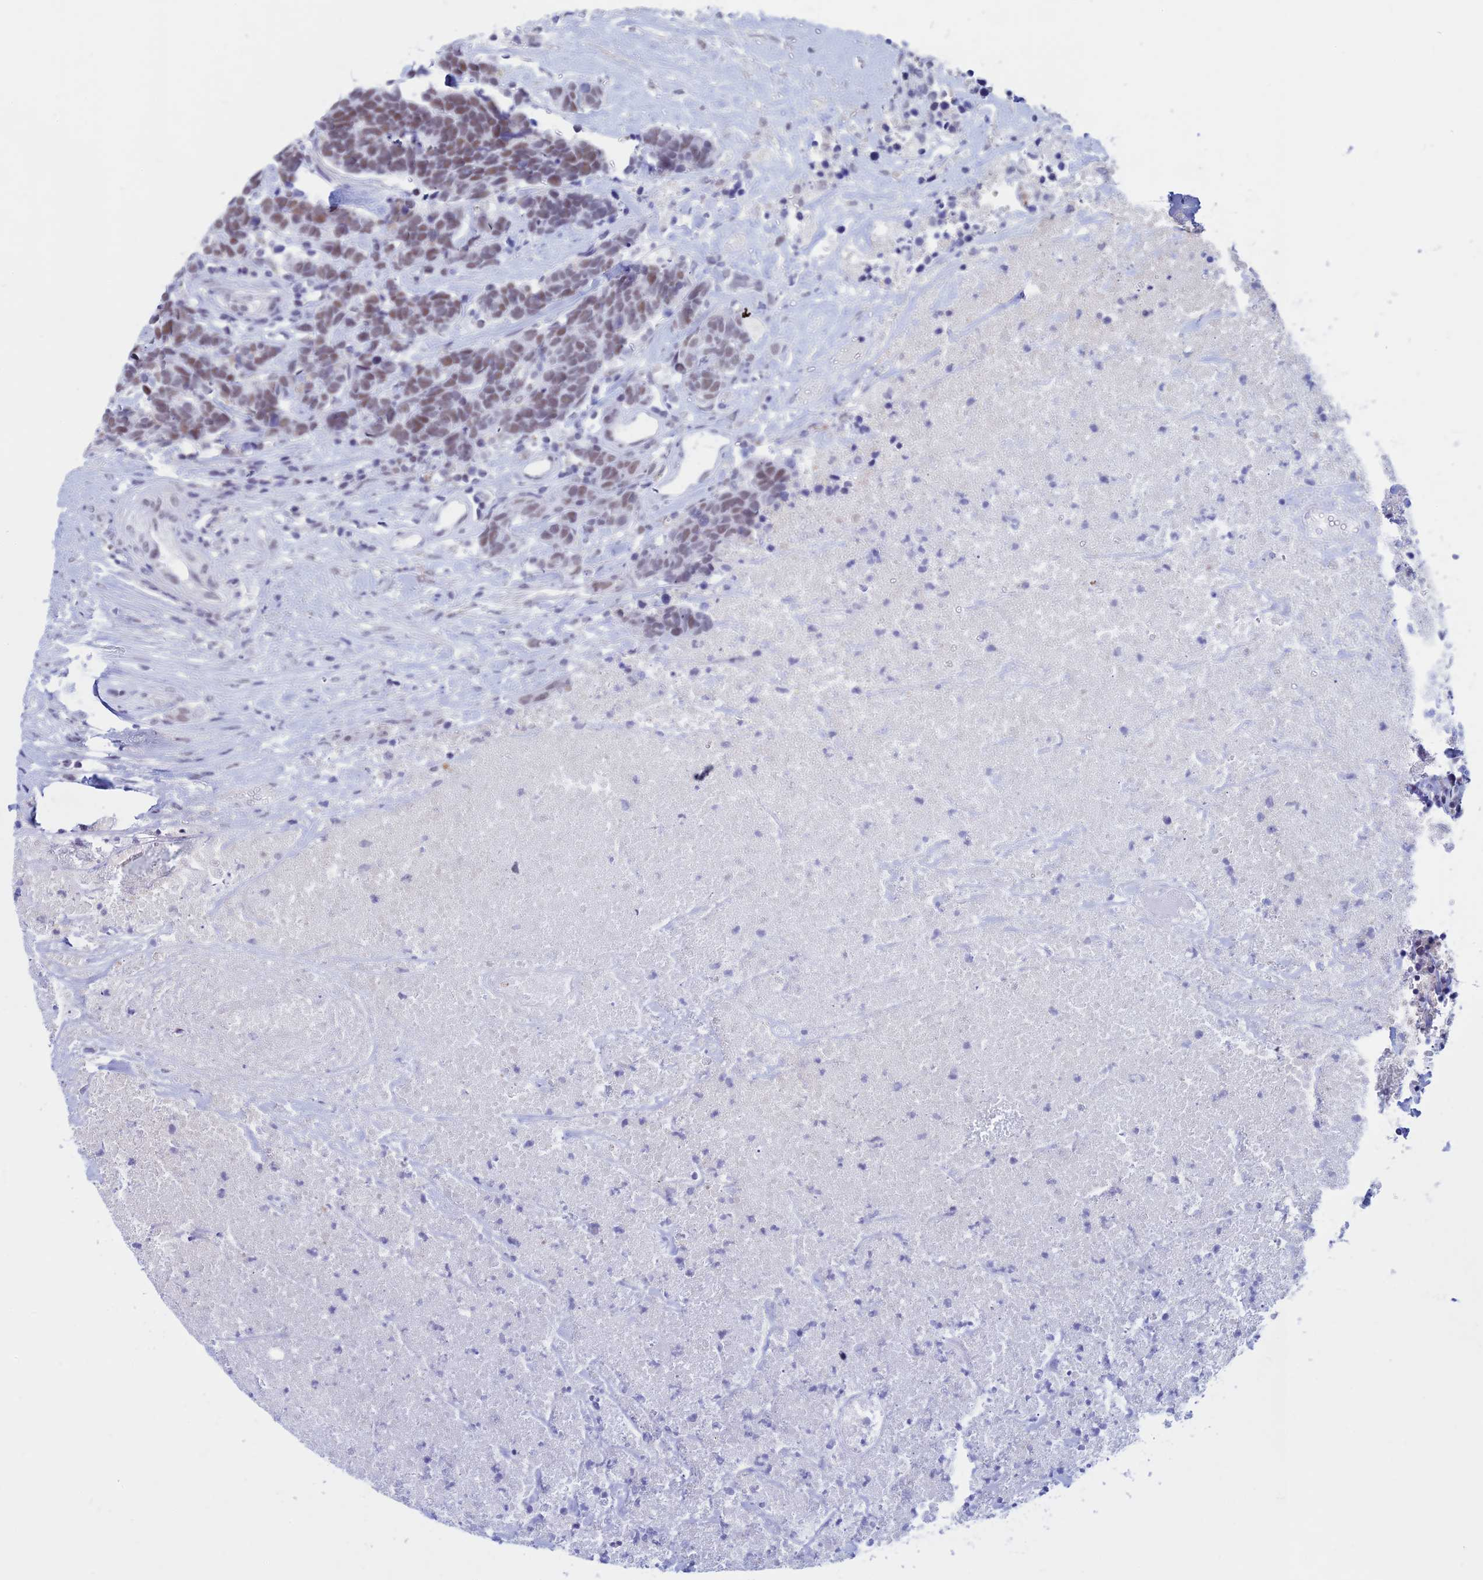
{"staining": {"intensity": "moderate", "quantity": "25%-75%", "location": "nuclear"}, "tissue": "carcinoid", "cell_type": "Tumor cells", "image_type": "cancer", "snomed": [{"axis": "morphology", "description": "Carcinoma, NOS"}, {"axis": "morphology", "description": "Carcinoid, malignant, NOS"}, {"axis": "topography", "description": "Urinary bladder"}], "caption": "Protein staining of carcinoid tissue reveals moderate nuclear staining in approximately 25%-75% of tumor cells.", "gene": "ASH2L", "patient": {"sex": "male", "age": 57}}